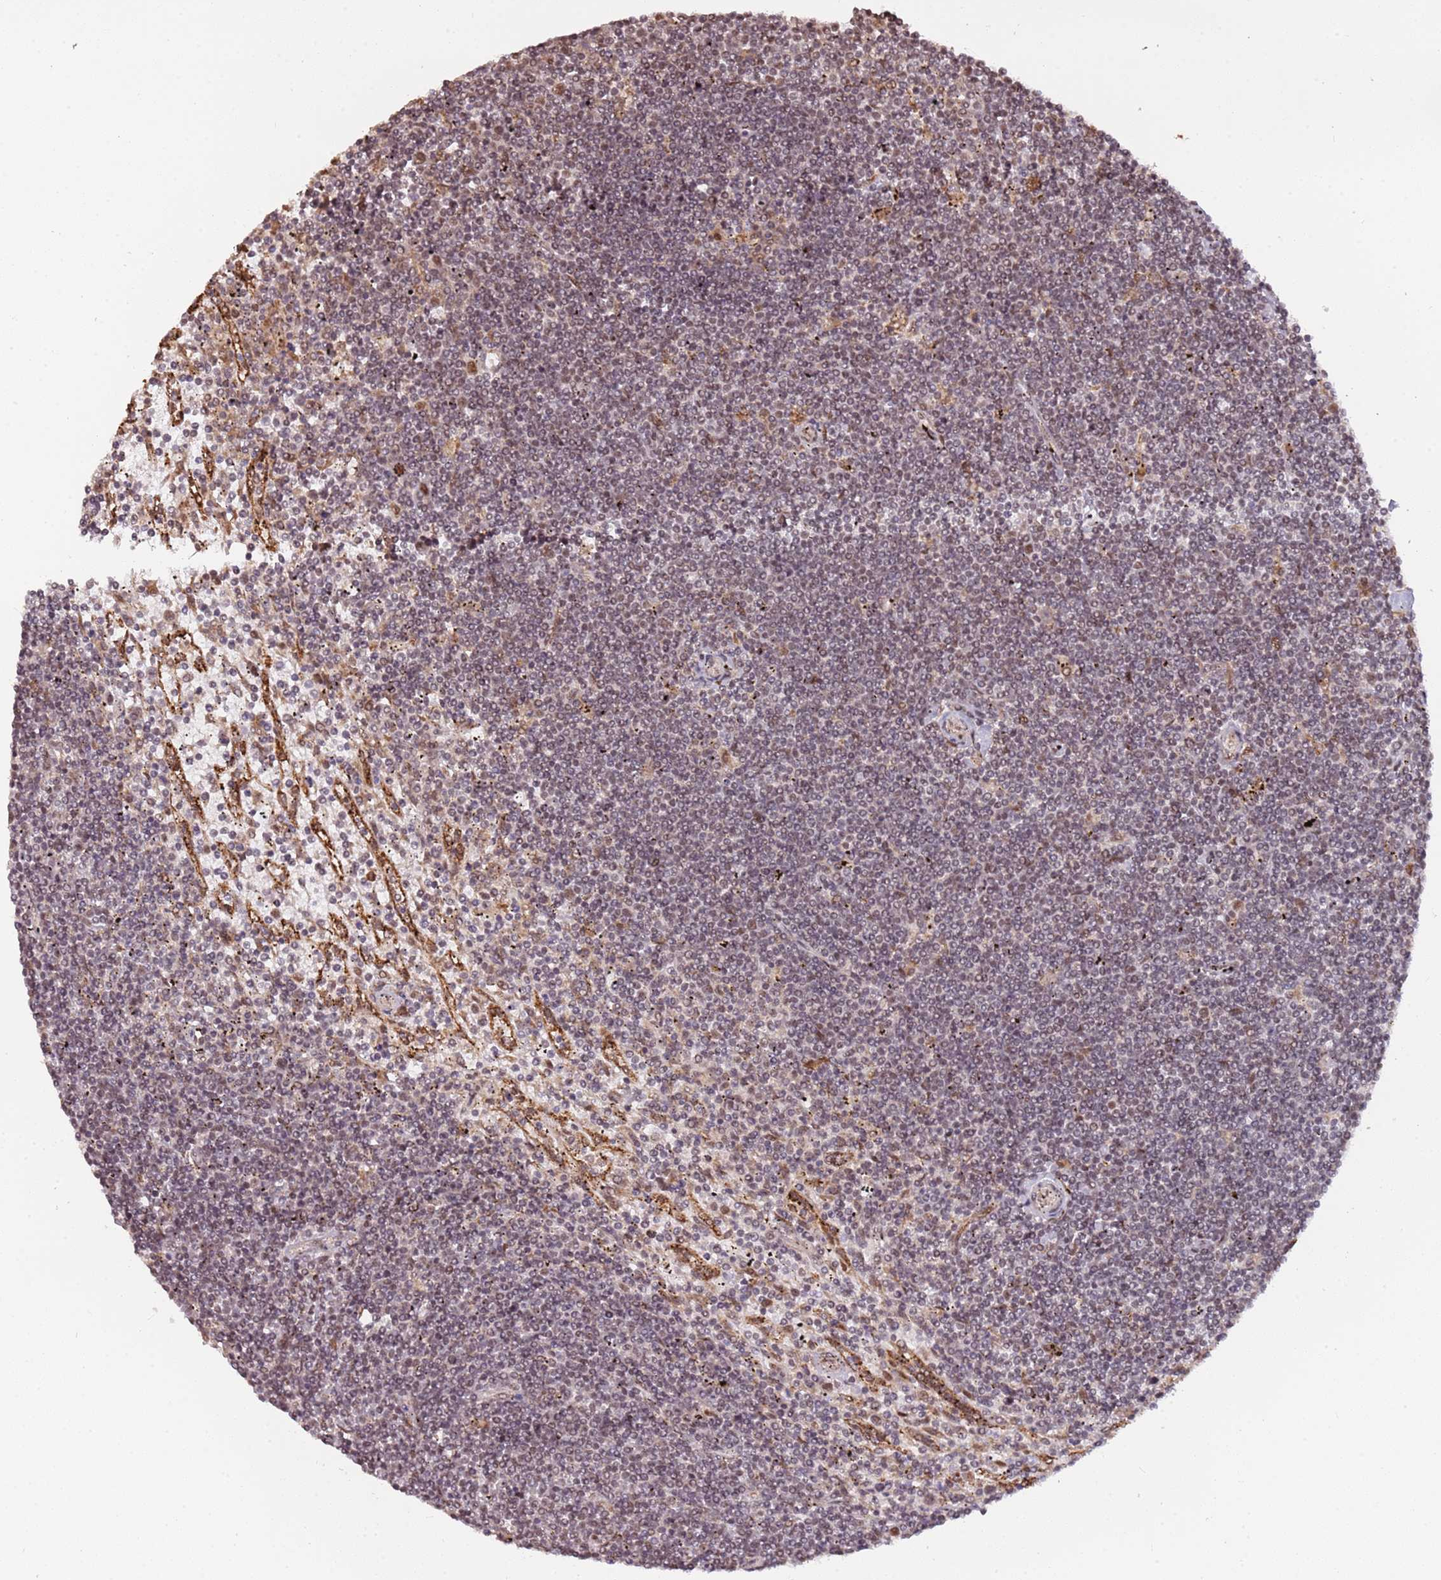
{"staining": {"intensity": "weak", "quantity": "25%-75%", "location": "nuclear"}, "tissue": "lymphoma", "cell_type": "Tumor cells", "image_type": "cancer", "snomed": [{"axis": "morphology", "description": "Malignant lymphoma, non-Hodgkin's type, Low grade"}, {"axis": "topography", "description": "Spleen"}], "caption": "An image of lymphoma stained for a protein reveals weak nuclear brown staining in tumor cells. The protein is shown in brown color, while the nuclei are stained blue.", "gene": "POLR3H", "patient": {"sex": "male", "age": 76}}